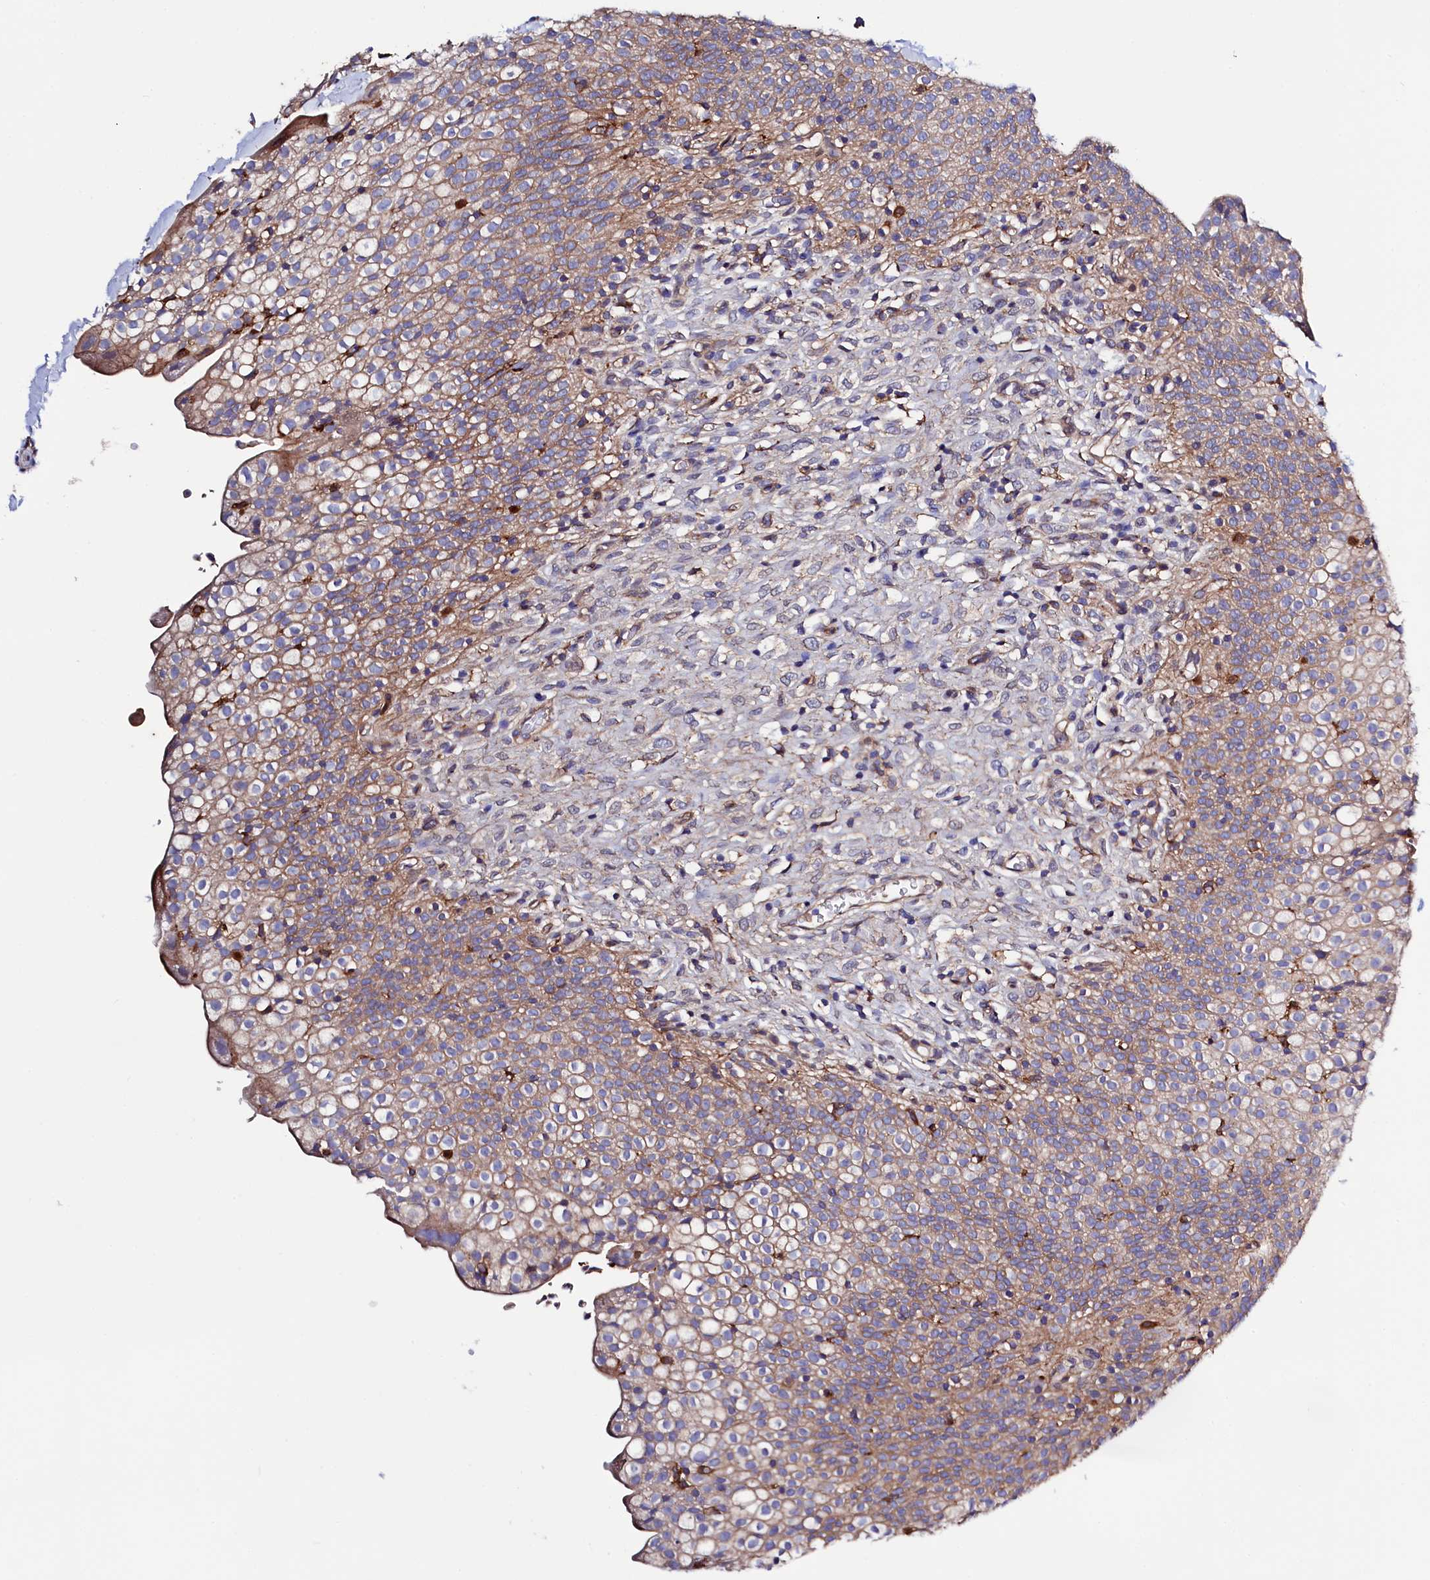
{"staining": {"intensity": "moderate", "quantity": ">75%", "location": "cytoplasmic/membranous"}, "tissue": "urinary bladder", "cell_type": "Urothelial cells", "image_type": "normal", "snomed": [{"axis": "morphology", "description": "Normal tissue, NOS"}, {"axis": "topography", "description": "Urinary bladder"}], "caption": "Human urinary bladder stained with a brown dye demonstrates moderate cytoplasmic/membranous positive positivity in about >75% of urothelial cells.", "gene": "STAMBPL1", "patient": {"sex": "male", "age": 55}}